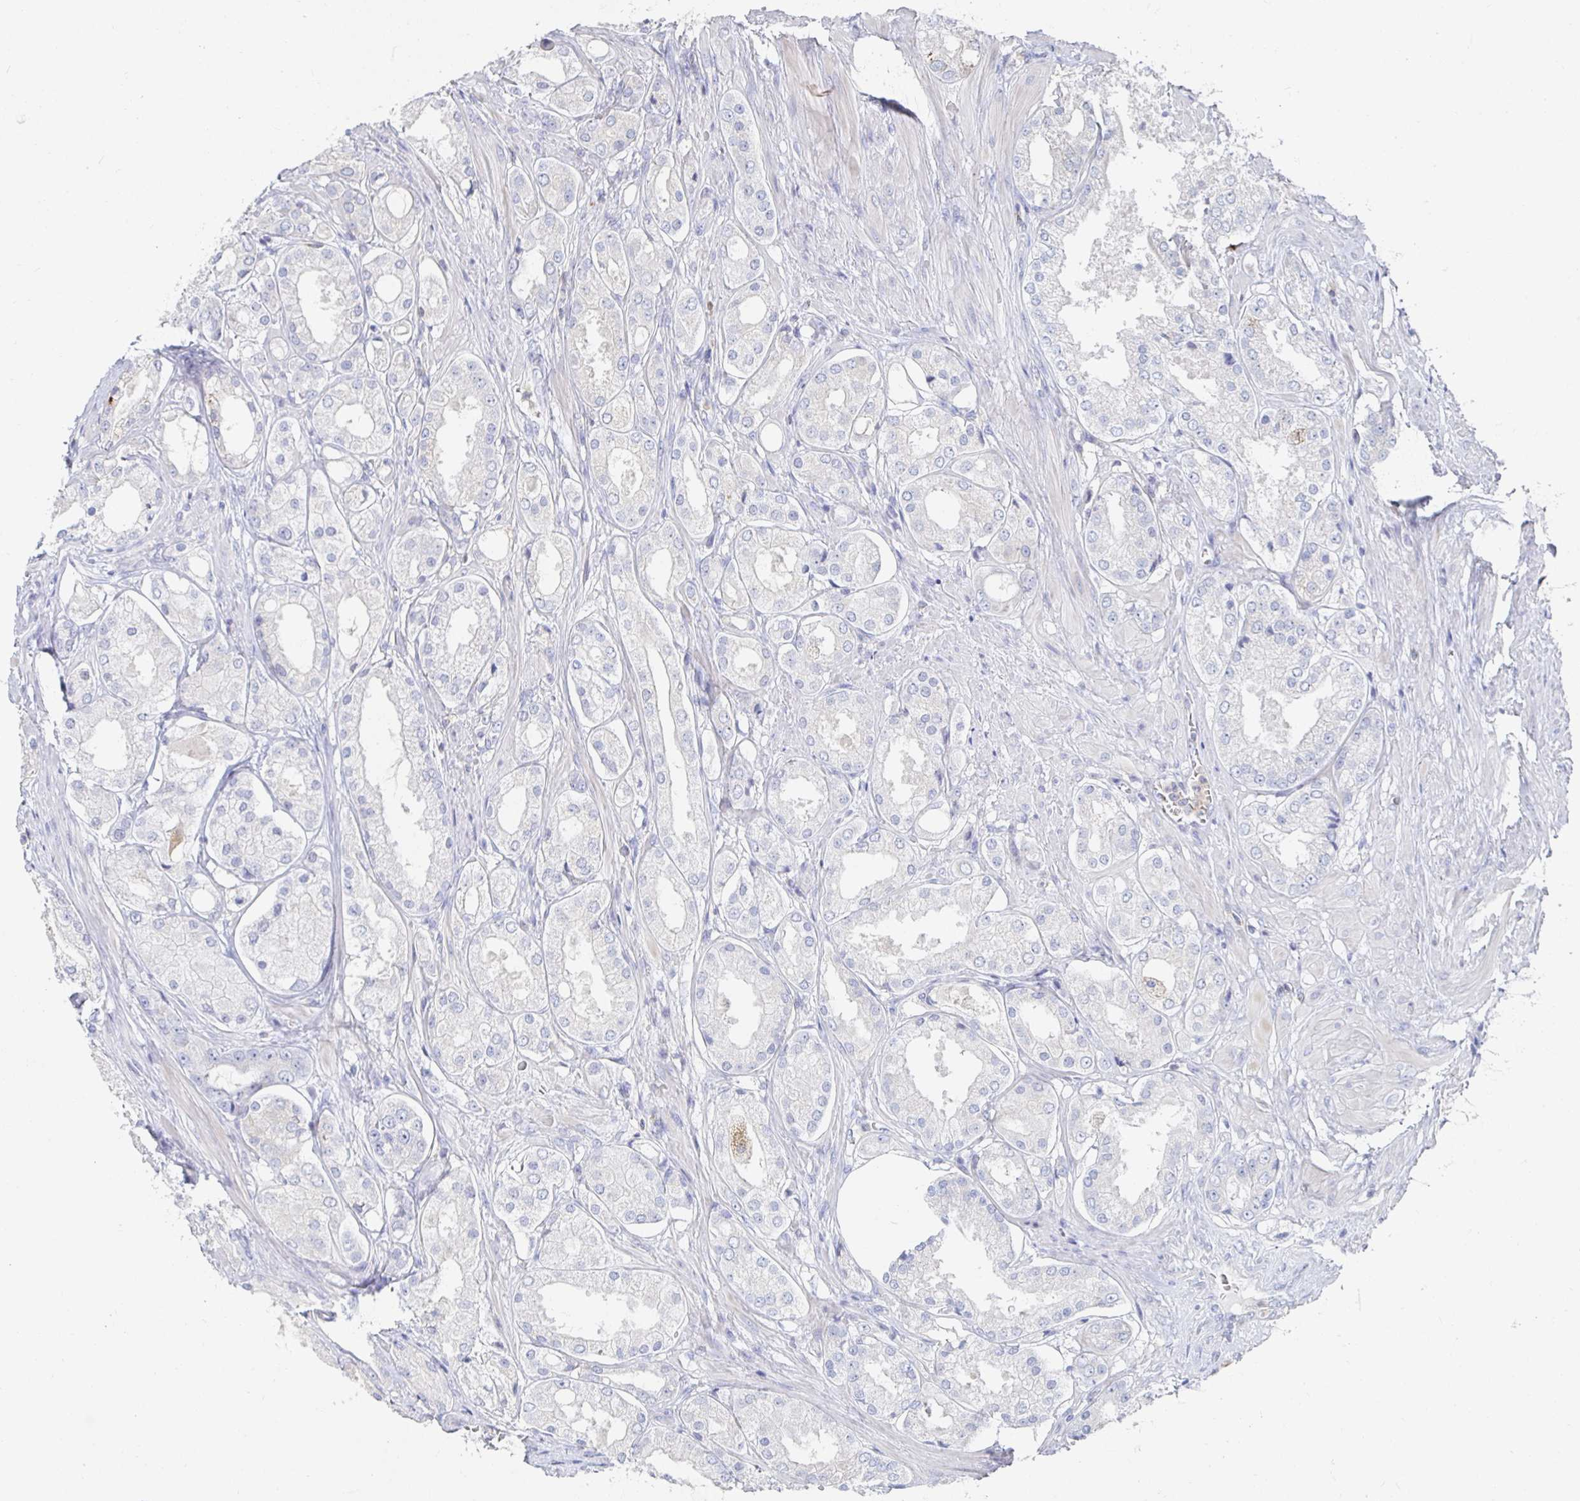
{"staining": {"intensity": "negative", "quantity": "none", "location": "none"}, "tissue": "prostate cancer", "cell_type": "Tumor cells", "image_type": "cancer", "snomed": [{"axis": "morphology", "description": "Adenocarcinoma, Low grade"}, {"axis": "topography", "description": "Prostate"}], "caption": "Immunohistochemistry (IHC) histopathology image of neoplastic tissue: human prostate cancer stained with DAB reveals no significant protein expression in tumor cells.", "gene": "PIK3CD", "patient": {"sex": "male", "age": 68}}